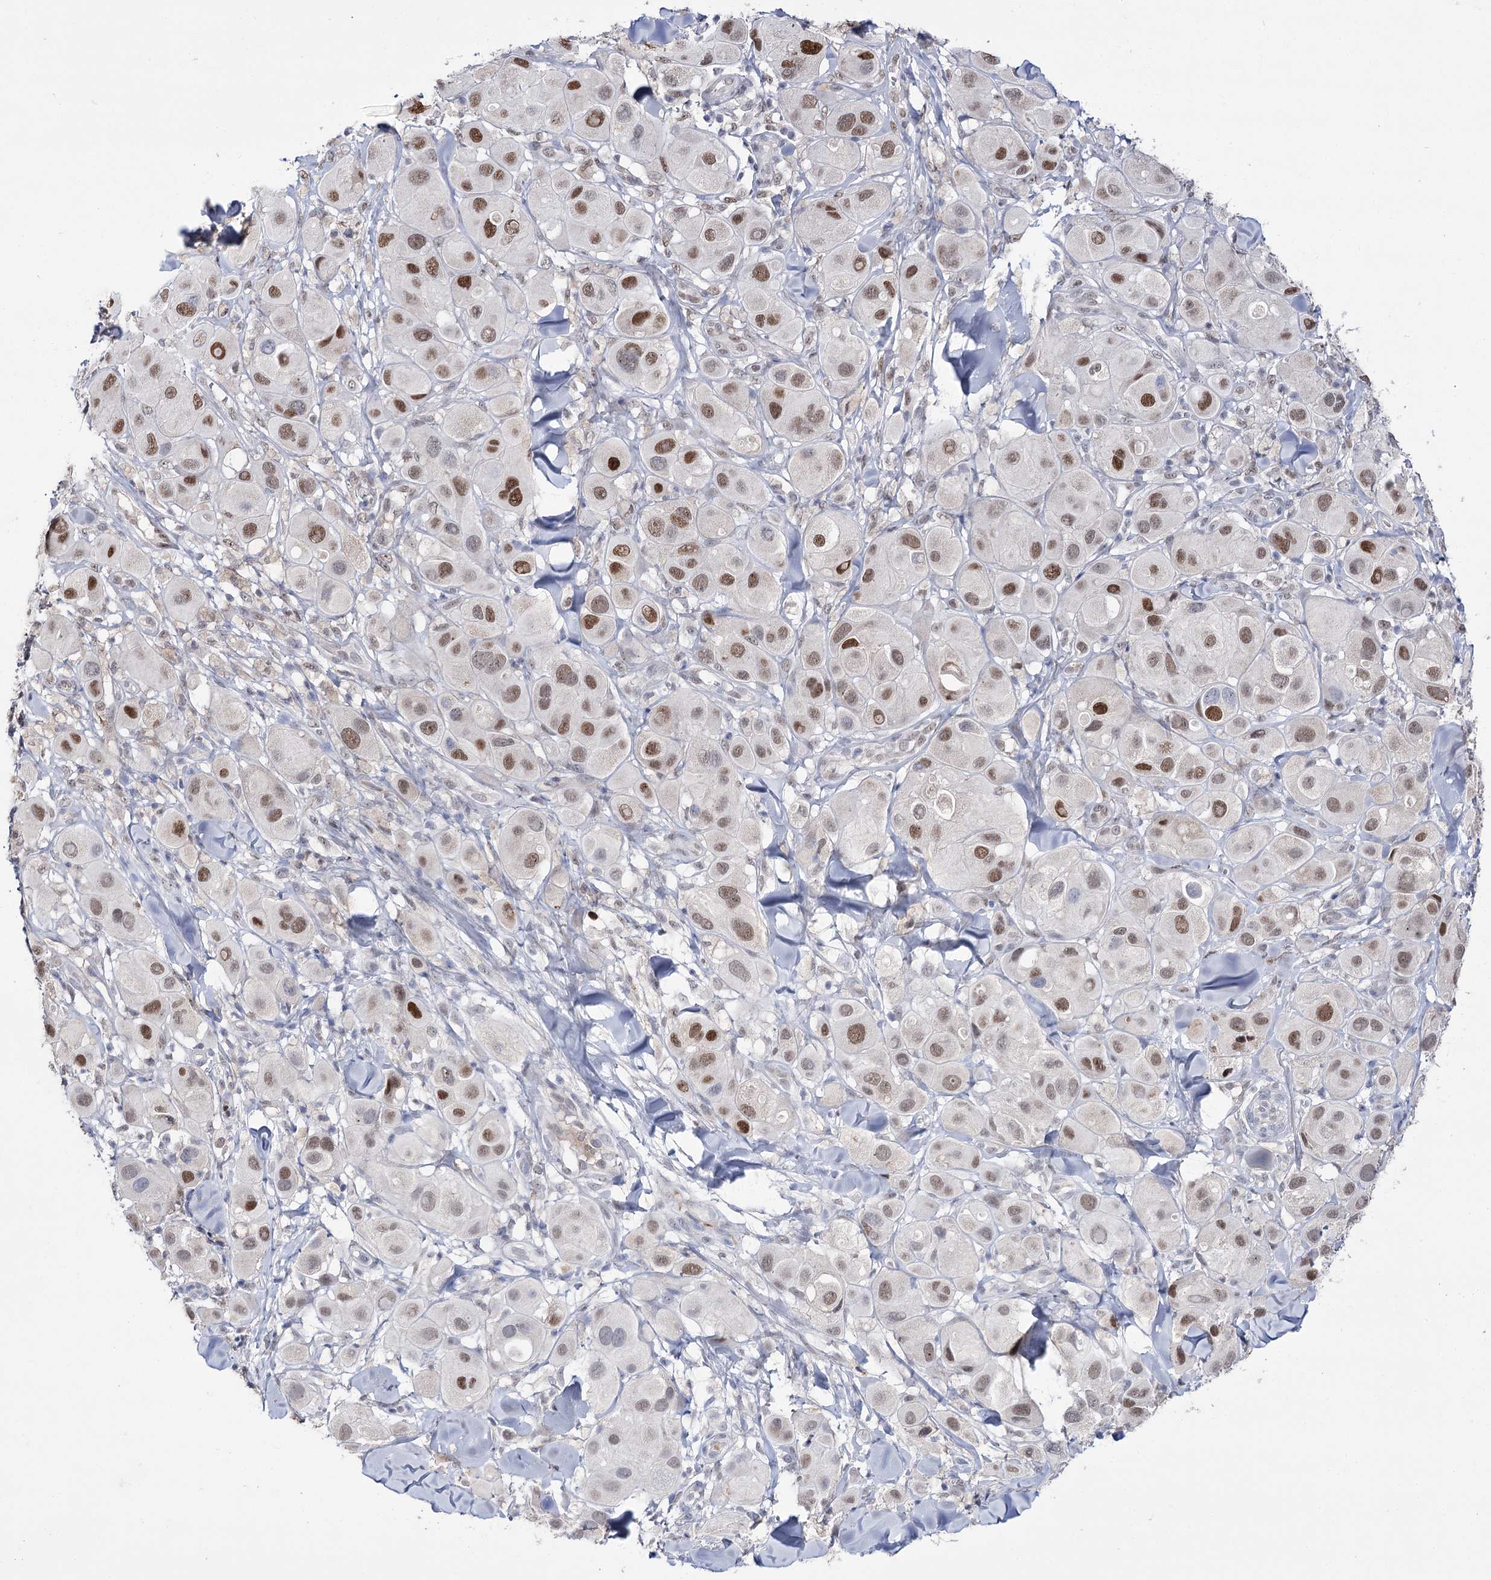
{"staining": {"intensity": "strong", "quantity": ">75%", "location": "nuclear"}, "tissue": "melanoma", "cell_type": "Tumor cells", "image_type": "cancer", "snomed": [{"axis": "morphology", "description": "Malignant melanoma, Metastatic site"}, {"axis": "topography", "description": "Skin"}], "caption": "Immunohistochemistry histopathology image of neoplastic tissue: human melanoma stained using IHC reveals high levels of strong protein expression localized specifically in the nuclear of tumor cells, appearing as a nuclear brown color.", "gene": "VGLL4", "patient": {"sex": "male", "age": 41}}